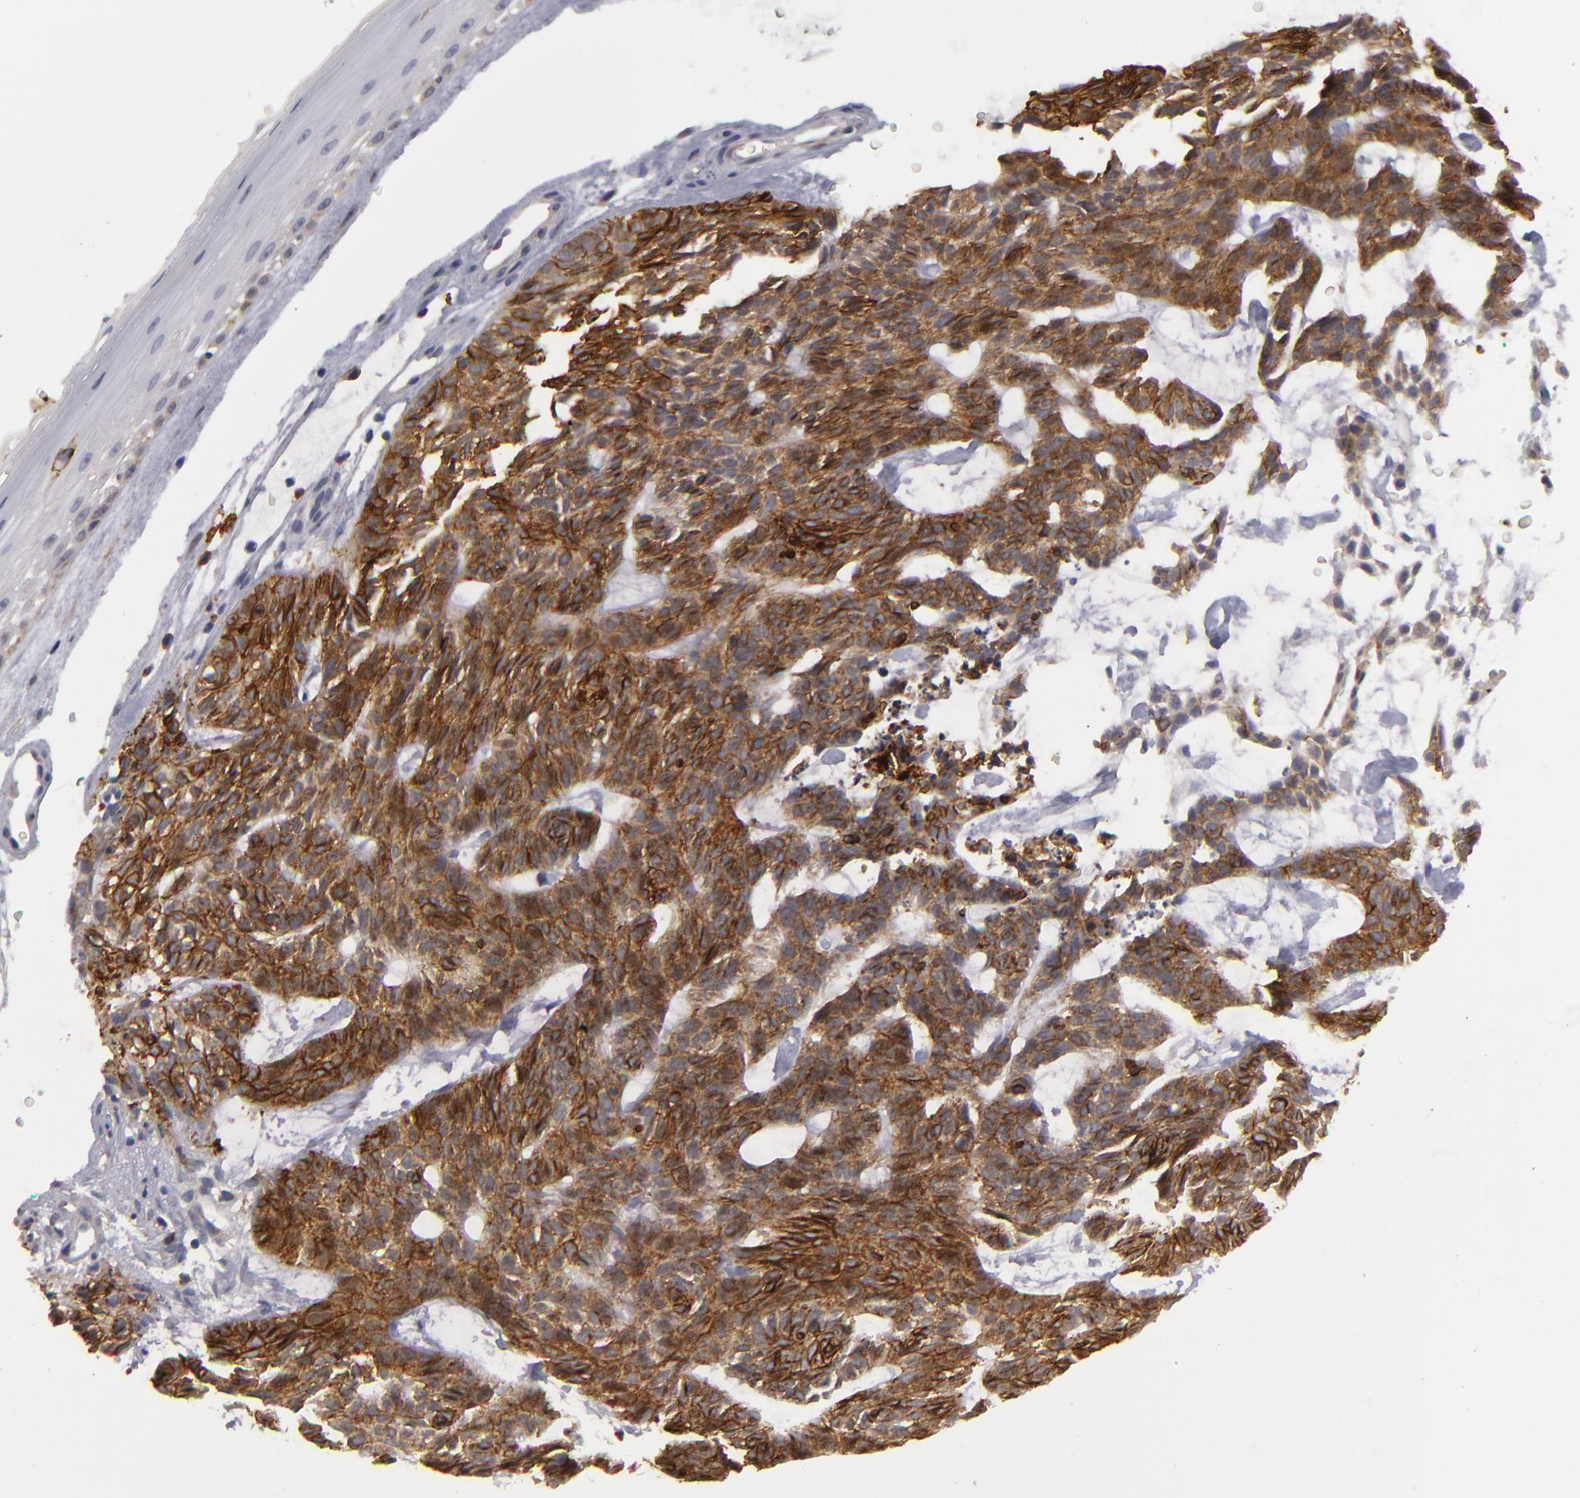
{"staining": {"intensity": "moderate", "quantity": ">75%", "location": "cytoplasmic/membranous"}, "tissue": "skin cancer", "cell_type": "Tumor cells", "image_type": "cancer", "snomed": [{"axis": "morphology", "description": "Basal cell carcinoma"}, {"axis": "topography", "description": "Skin"}], "caption": "Moderate cytoplasmic/membranous protein positivity is identified in about >75% of tumor cells in skin basal cell carcinoma. (DAB (3,3'-diaminobenzidine) = brown stain, brightfield microscopy at high magnification).", "gene": "ALCAM", "patient": {"sex": "male", "age": 75}}